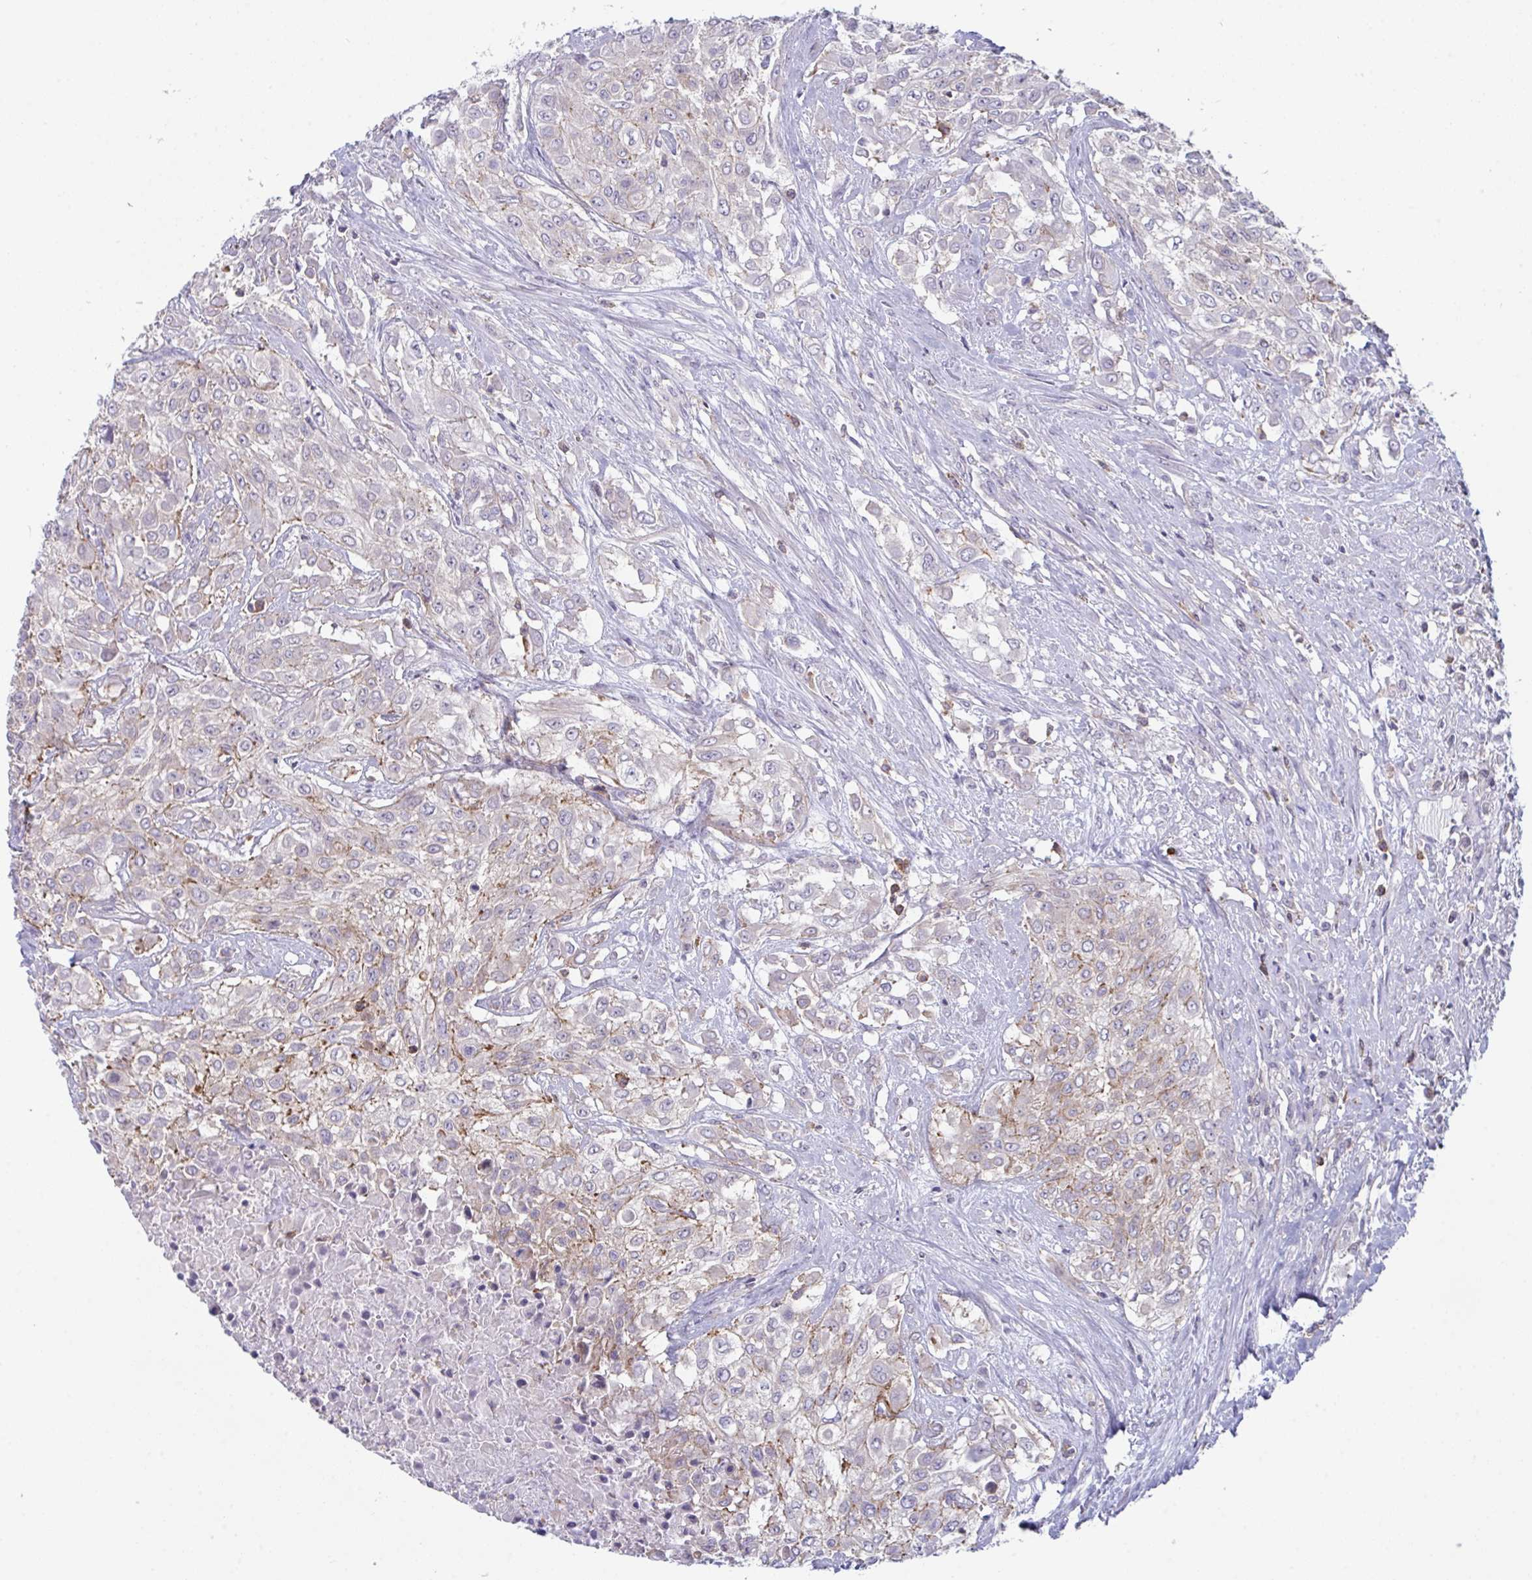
{"staining": {"intensity": "weak", "quantity": "<25%", "location": "cytoplasmic/membranous"}, "tissue": "urothelial cancer", "cell_type": "Tumor cells", "image_type": "cancer", "snomed": [{"axis": "morphology", "description": "Urothelial carcinoma, High grade"}, {"axis": "topography", "description": "Urinary bladder"}], "caption": "High power microscopy histopathology image of an IHC histopathology image of high-grade urothelial carcinoma, revealing no significant expression in tumor cells.", "gene": "DISP2", "patient": {"sex": "male", "age": 57}}